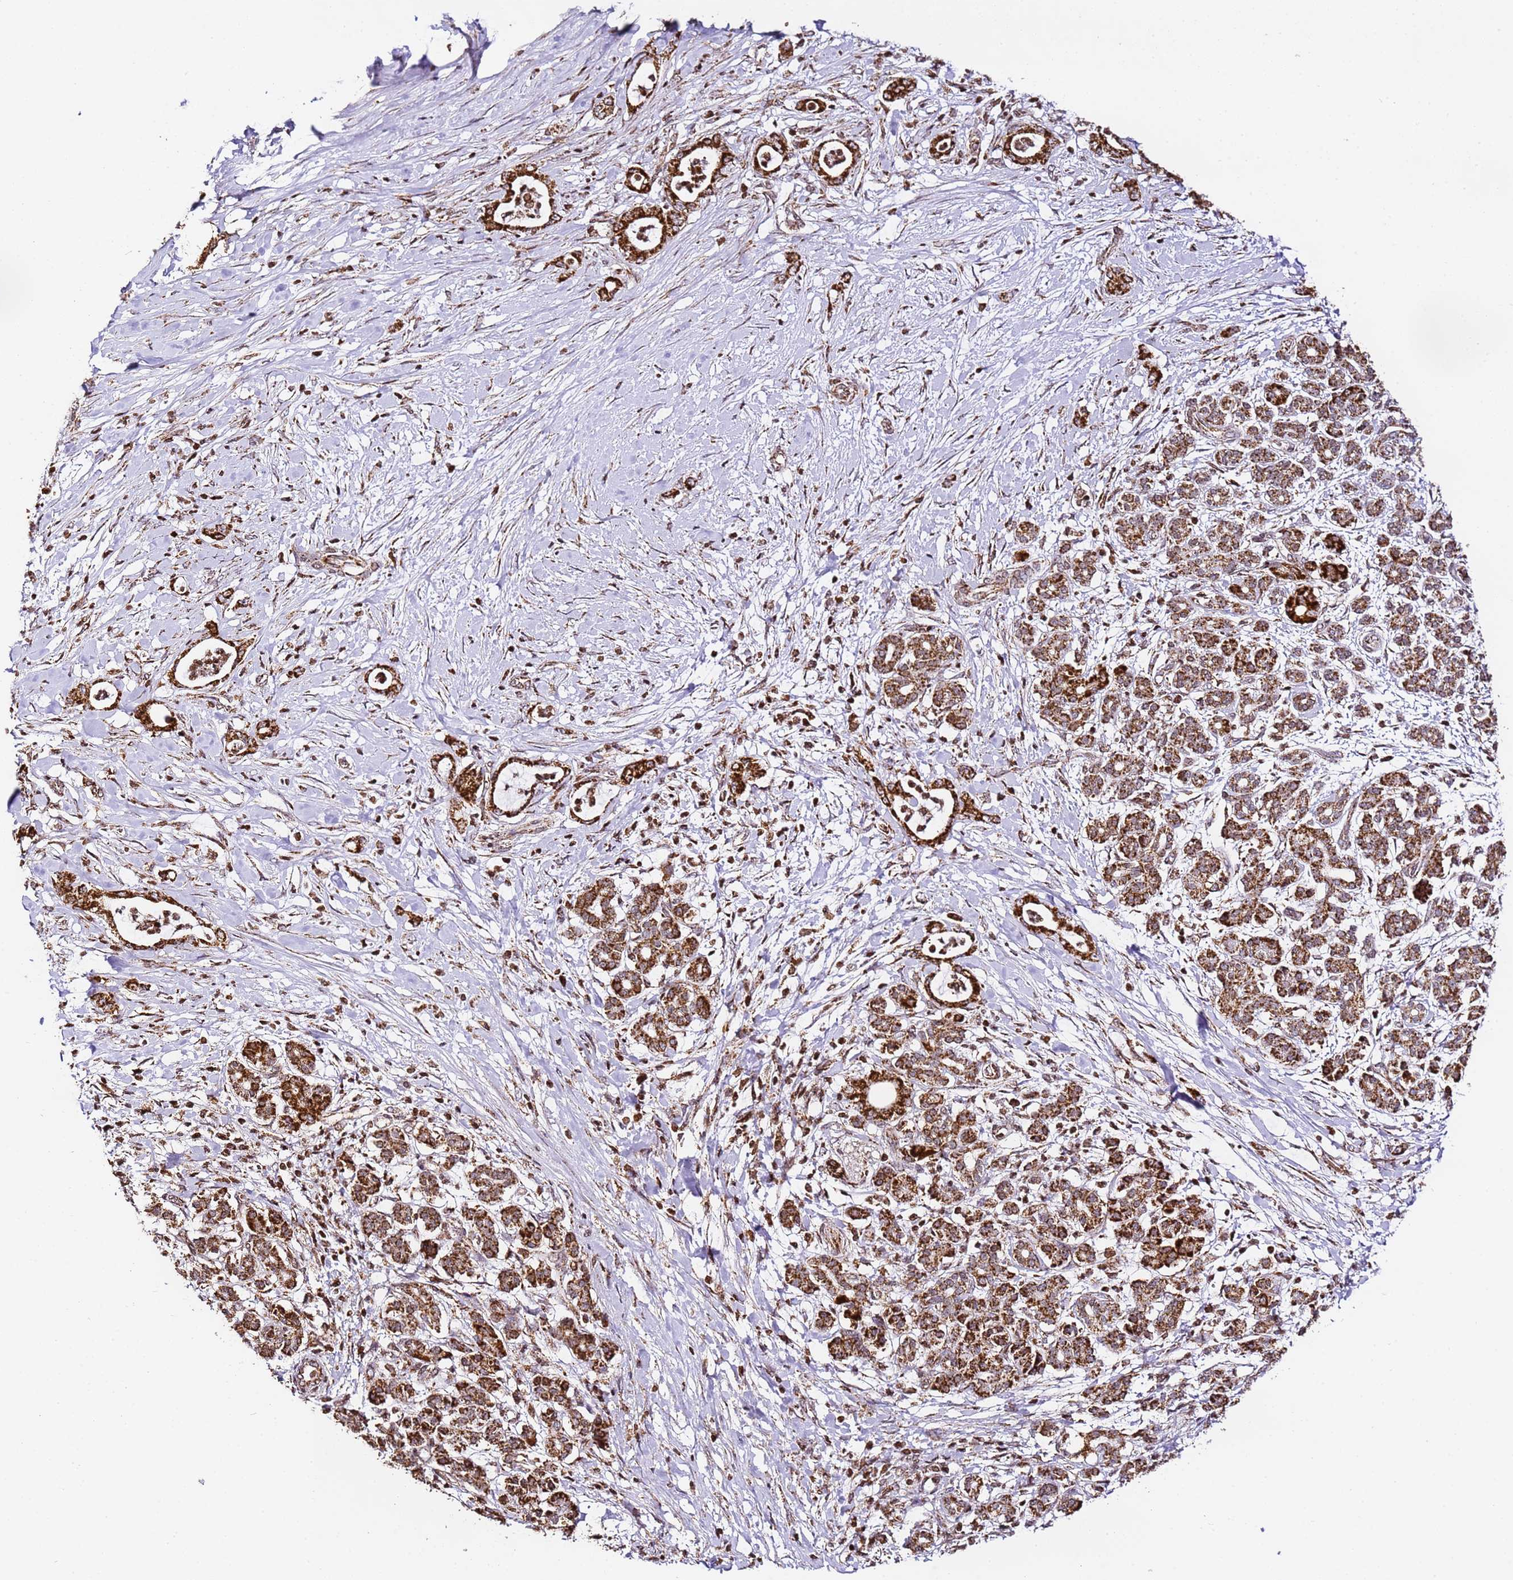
{"staining": {"intensity": "strong", "quantity": ">75%", "location": "cytoplasmic/membranous"}, "tissue": "pancreatic cancer", "cell_type": "Tumor cells", "image_type": "cancer", "snomed": [{"axis": "morphology", "description": "Adenocarcinoma, NOS"}, {"axis": "topography", "description": "Pancreas"}], "caption": "Pancreatic cancer (adenocarcinoma) stained with DAB IHC exhibits high levels of strong cytoplasmic/membranous staining in approximately >75% of tumor cells.", "gene": "HSPE1", "patient": {"sex": "female", "age": 55}}